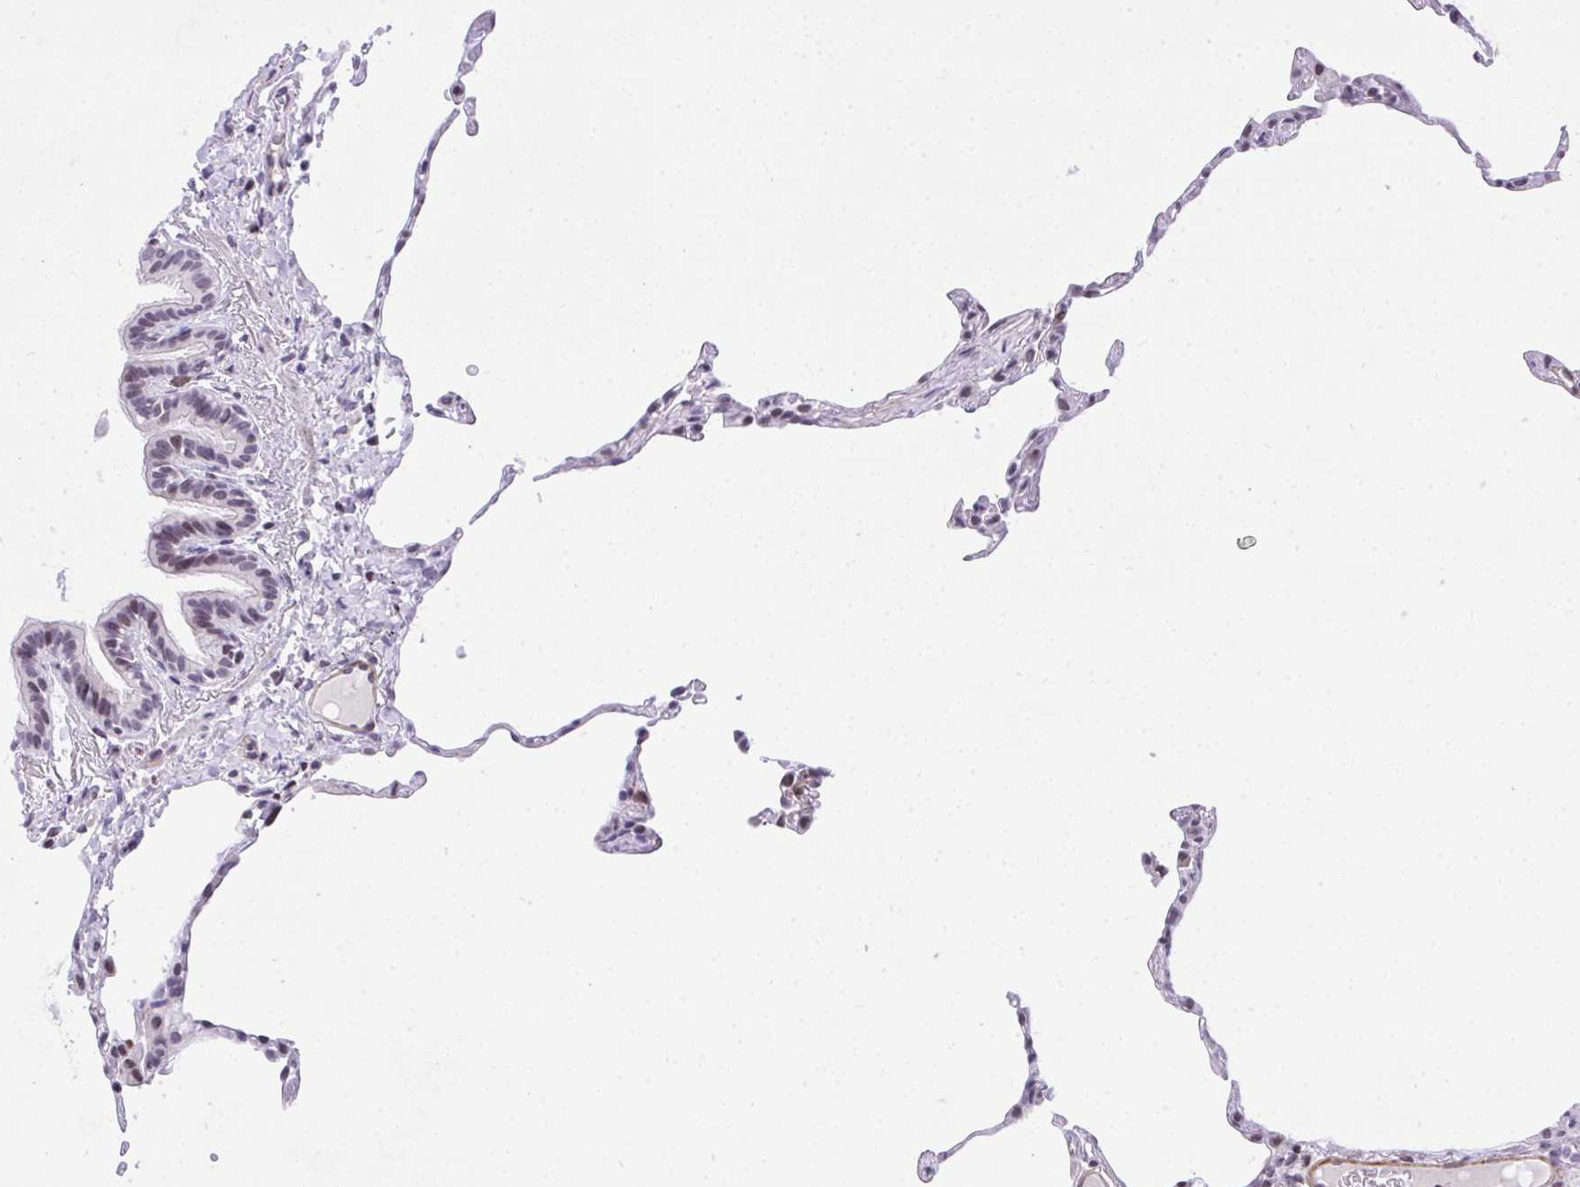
{"staining": {"intensity": "moderate", "quantity": "<25%", "location": "nuclear"}, "tissue": "lung", "cell_type": "Alveolar cells", "image_type": "normal", "snomed": [{"axis": "morphology", "description": "Normal tissue, NOS"}, {"axis": "topography", "description": "Lung"}], "caption": "Lung stained with DAB (3,3'-diaminobenzidine) IHC shows low levels of moderate nuclear positivity in approximately <25% of alveolar cells.", "gene": "KCNN4", "patient": {"sex": "female", "age": 57}}